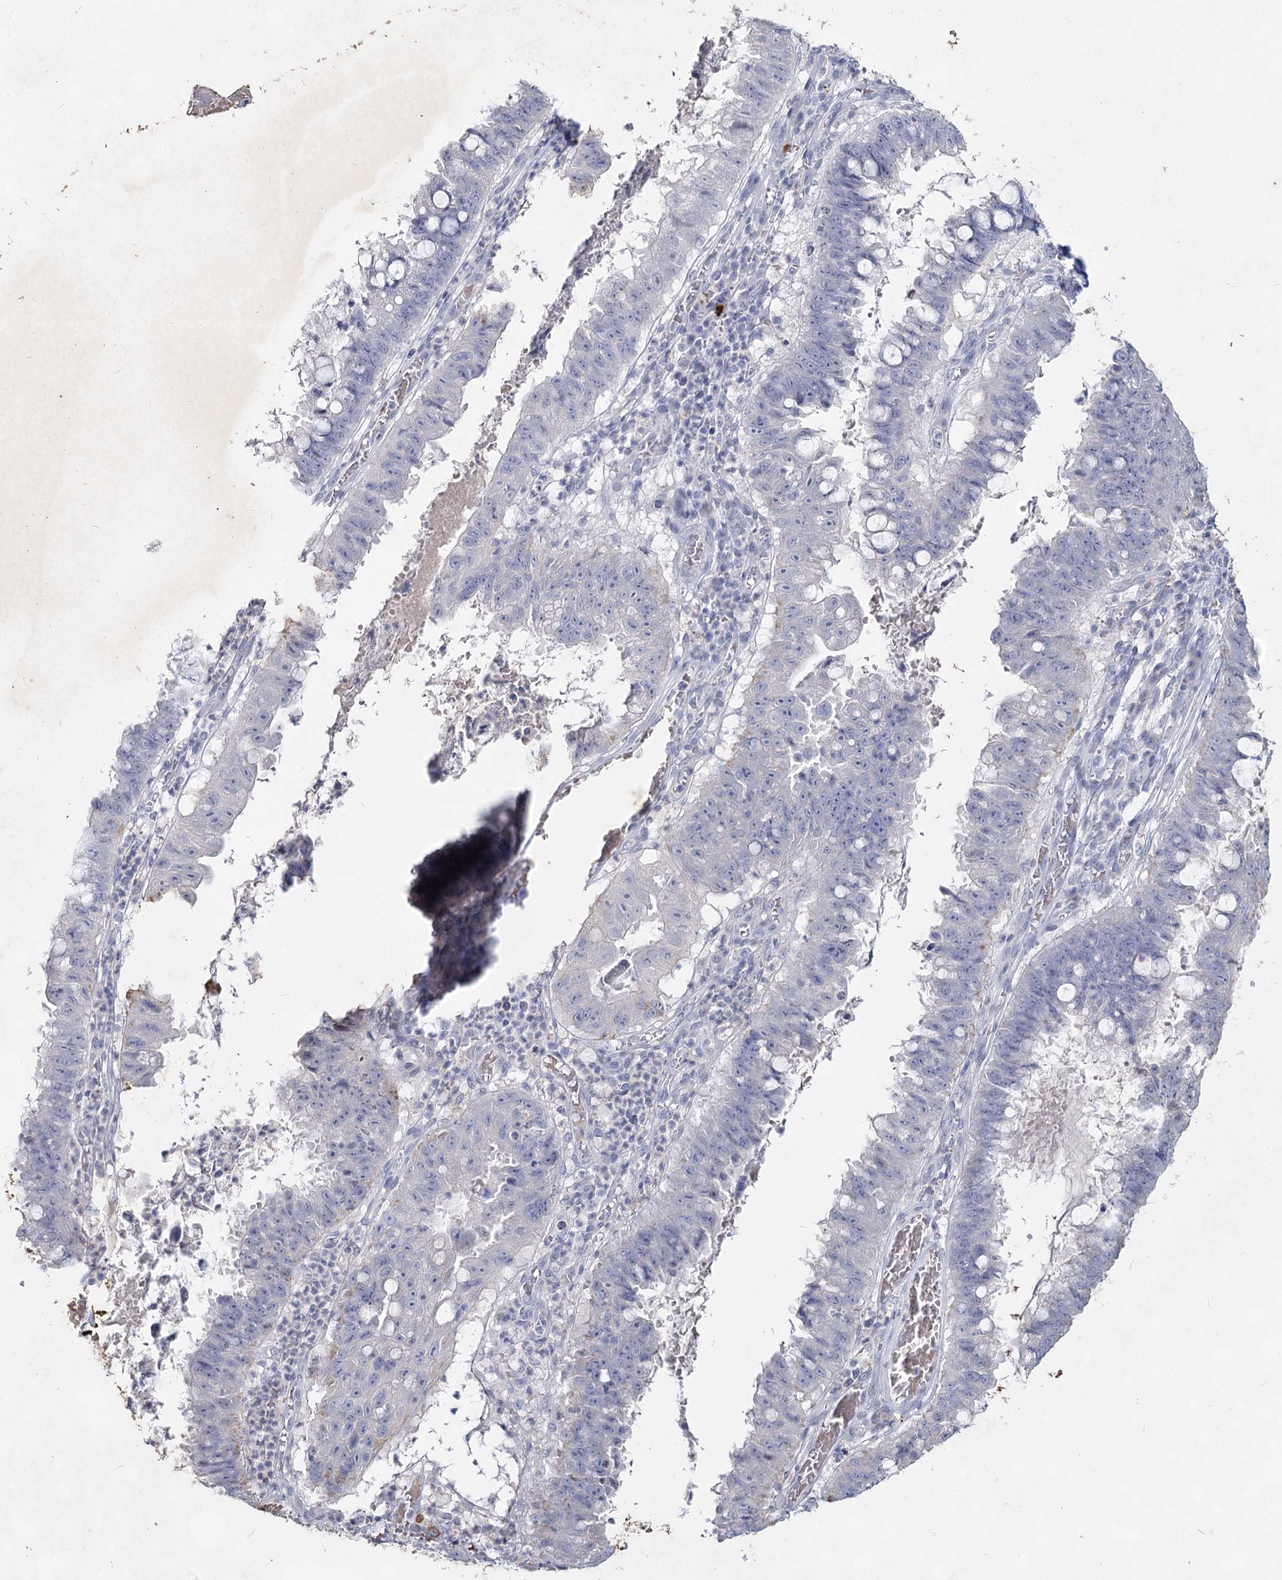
{"staining": {"intensity": "negative", "quantity": "none", "location": "none"}, "tissue": "stomach cancer", "cell_type": "Tumor cells", "image_type": "cancer", "snomed": [{"axis": "morphology", "description": "Adenocarcinoma, NOS"}, {"axis": "topography", "description": "Stomach"}], "caption": "Tumor cells are negative for protein expression in human stomach adenocarcinoma.", "gene": "CCDC73", "patient": {"sex": "male", "age": 59}}